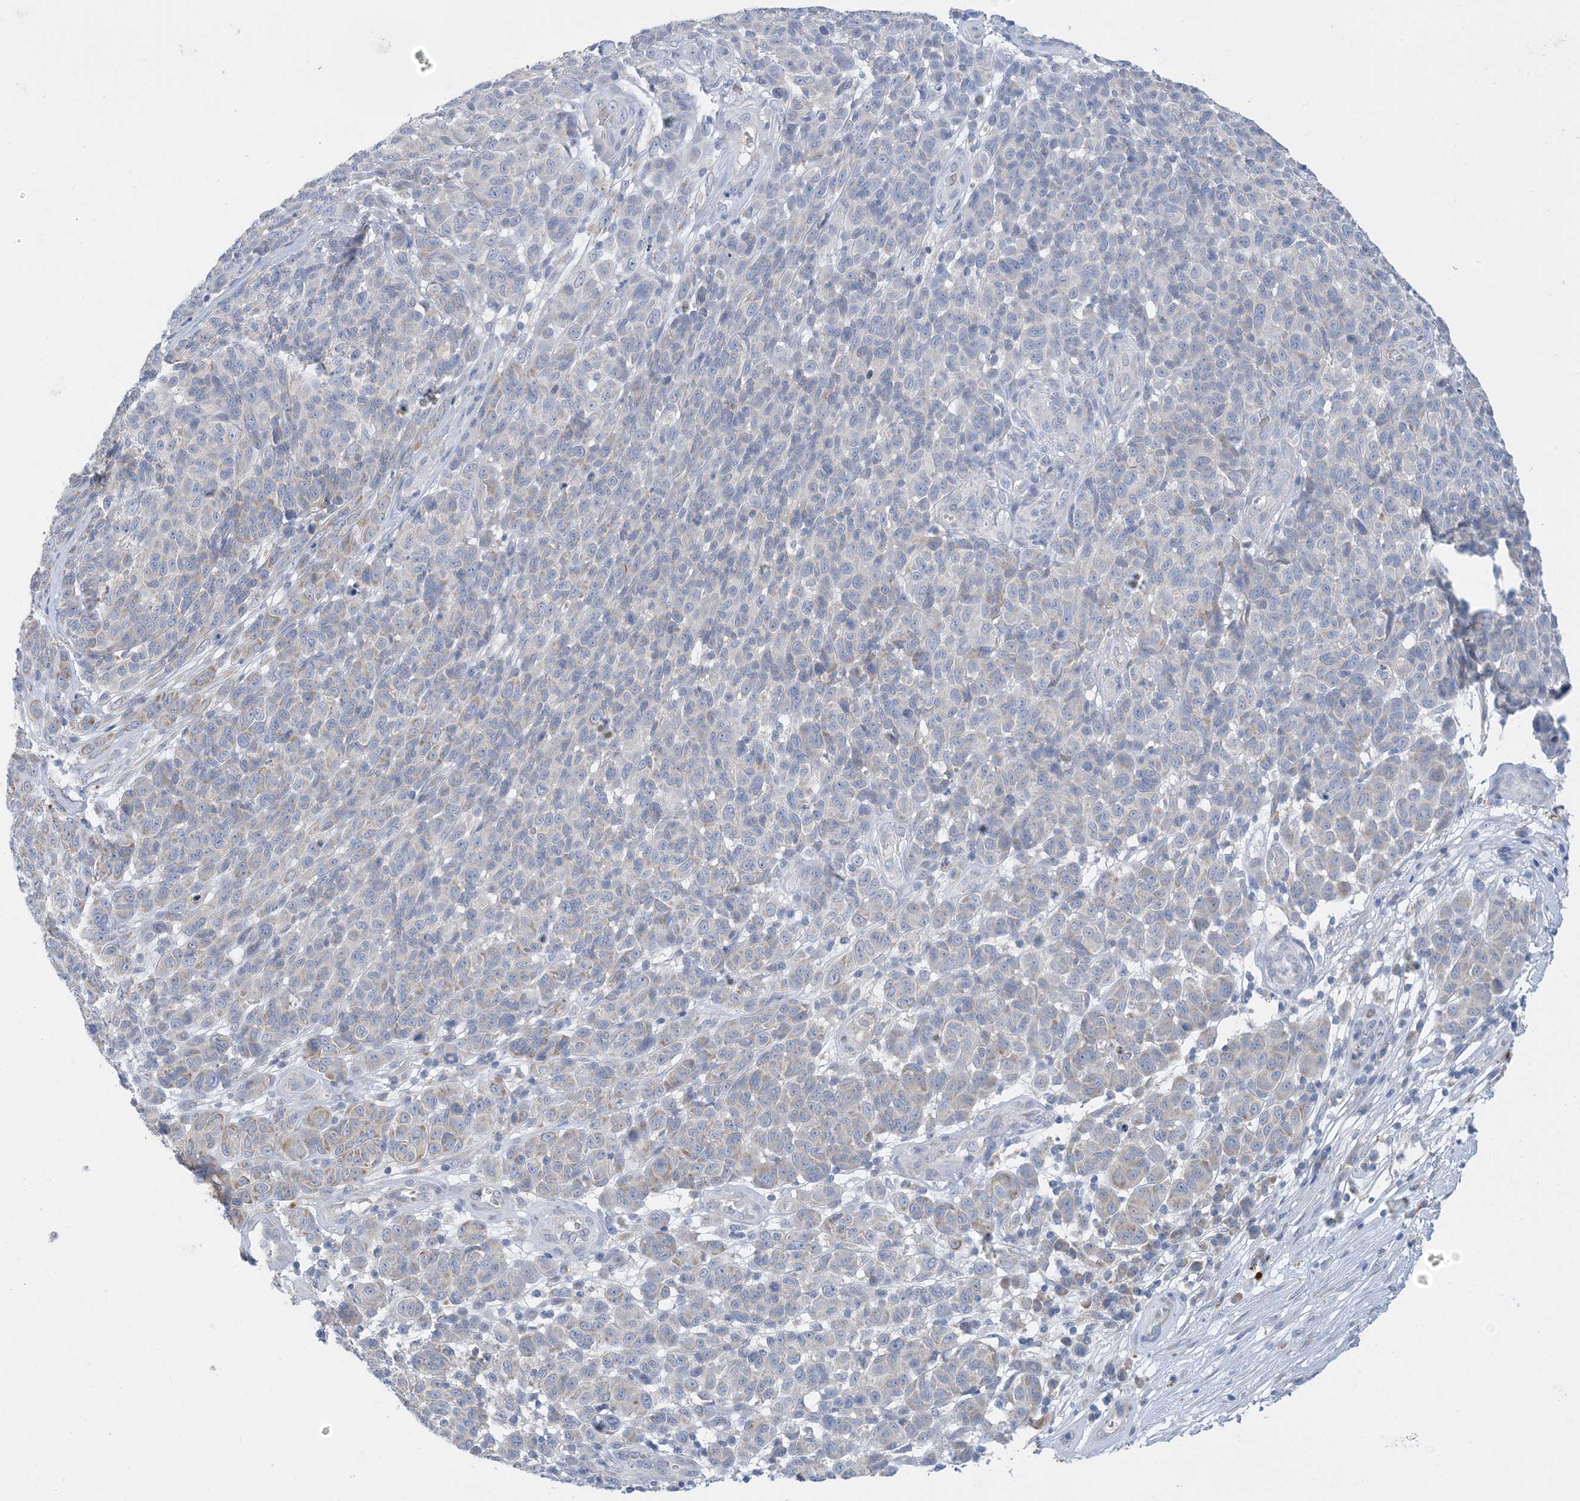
{"staining": {"intensity": "negative", "quantity": "none", "location": "none"}, "tissue": "melanoma", "cell_type": "Tumor cells", "image_type": "cancer", "snomed": [{"axis": "morphology", "description": "Malignant melanoma, NOS"}, {"axis": "topography", "description": "Skin"}], "caption": "The photomicrograph shows no significant expression in tumor cells of melanoma.", "gene": "ZCCHC18", "patient": {"sex": "male", "age": 49}}